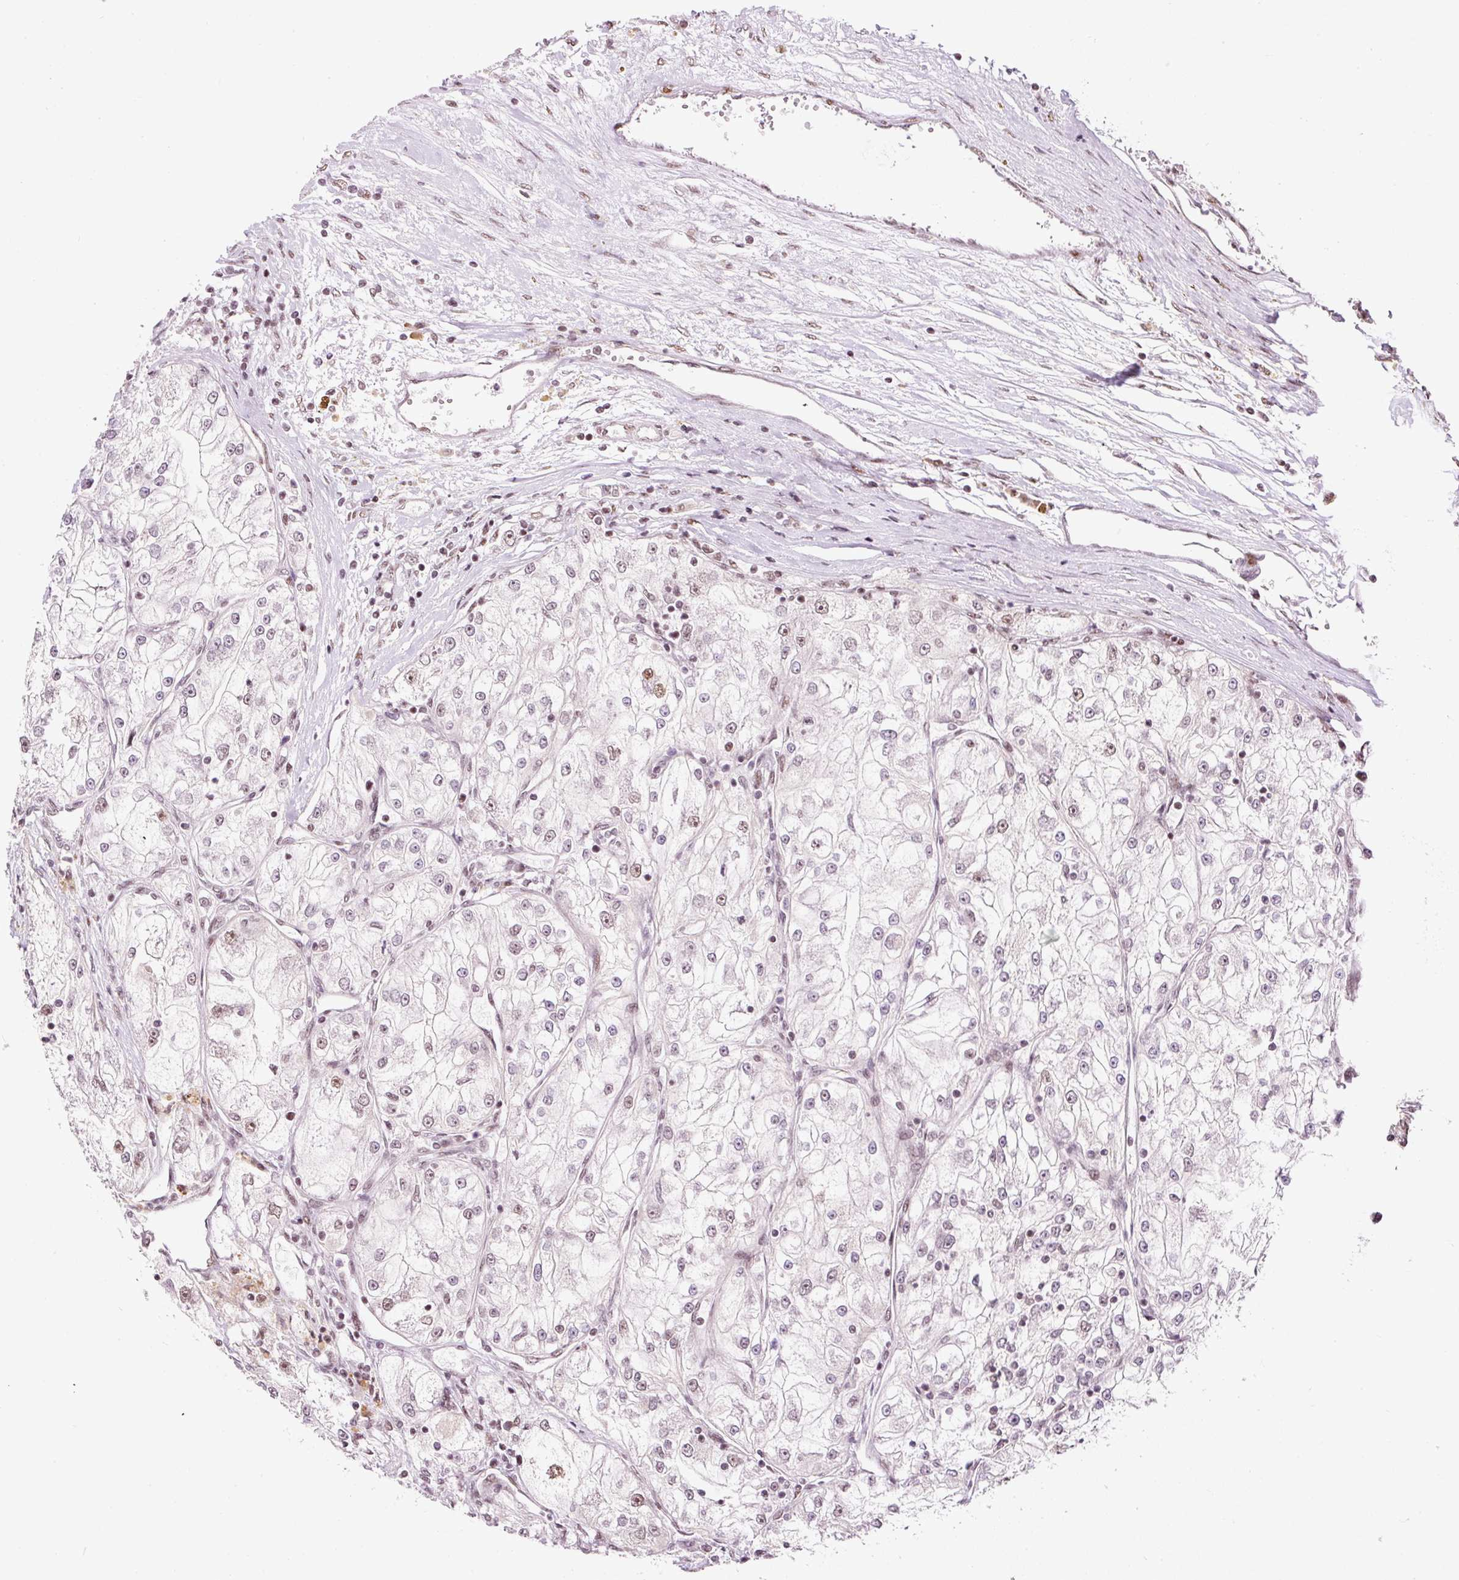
{"staining": {"intensity": "weak", "quantity": "25%-75%", "location": "nuclear"}, "tissue": "renal cancer", "cell_type": "Tumor cells", "image_type": "cancer", "snomed": [{"axis": "morphology", "description": "Adenocarcinoma, NOS"}, {"axis": "topography", "description": "Kidney"}], "caption": "A histopathology image of renal adenocarcinoma stained for a protein displays weak nuclear brown staining in tumor cells.", "gene": "HNRNPC", "patient": {"sex": "female", "age": 72}}